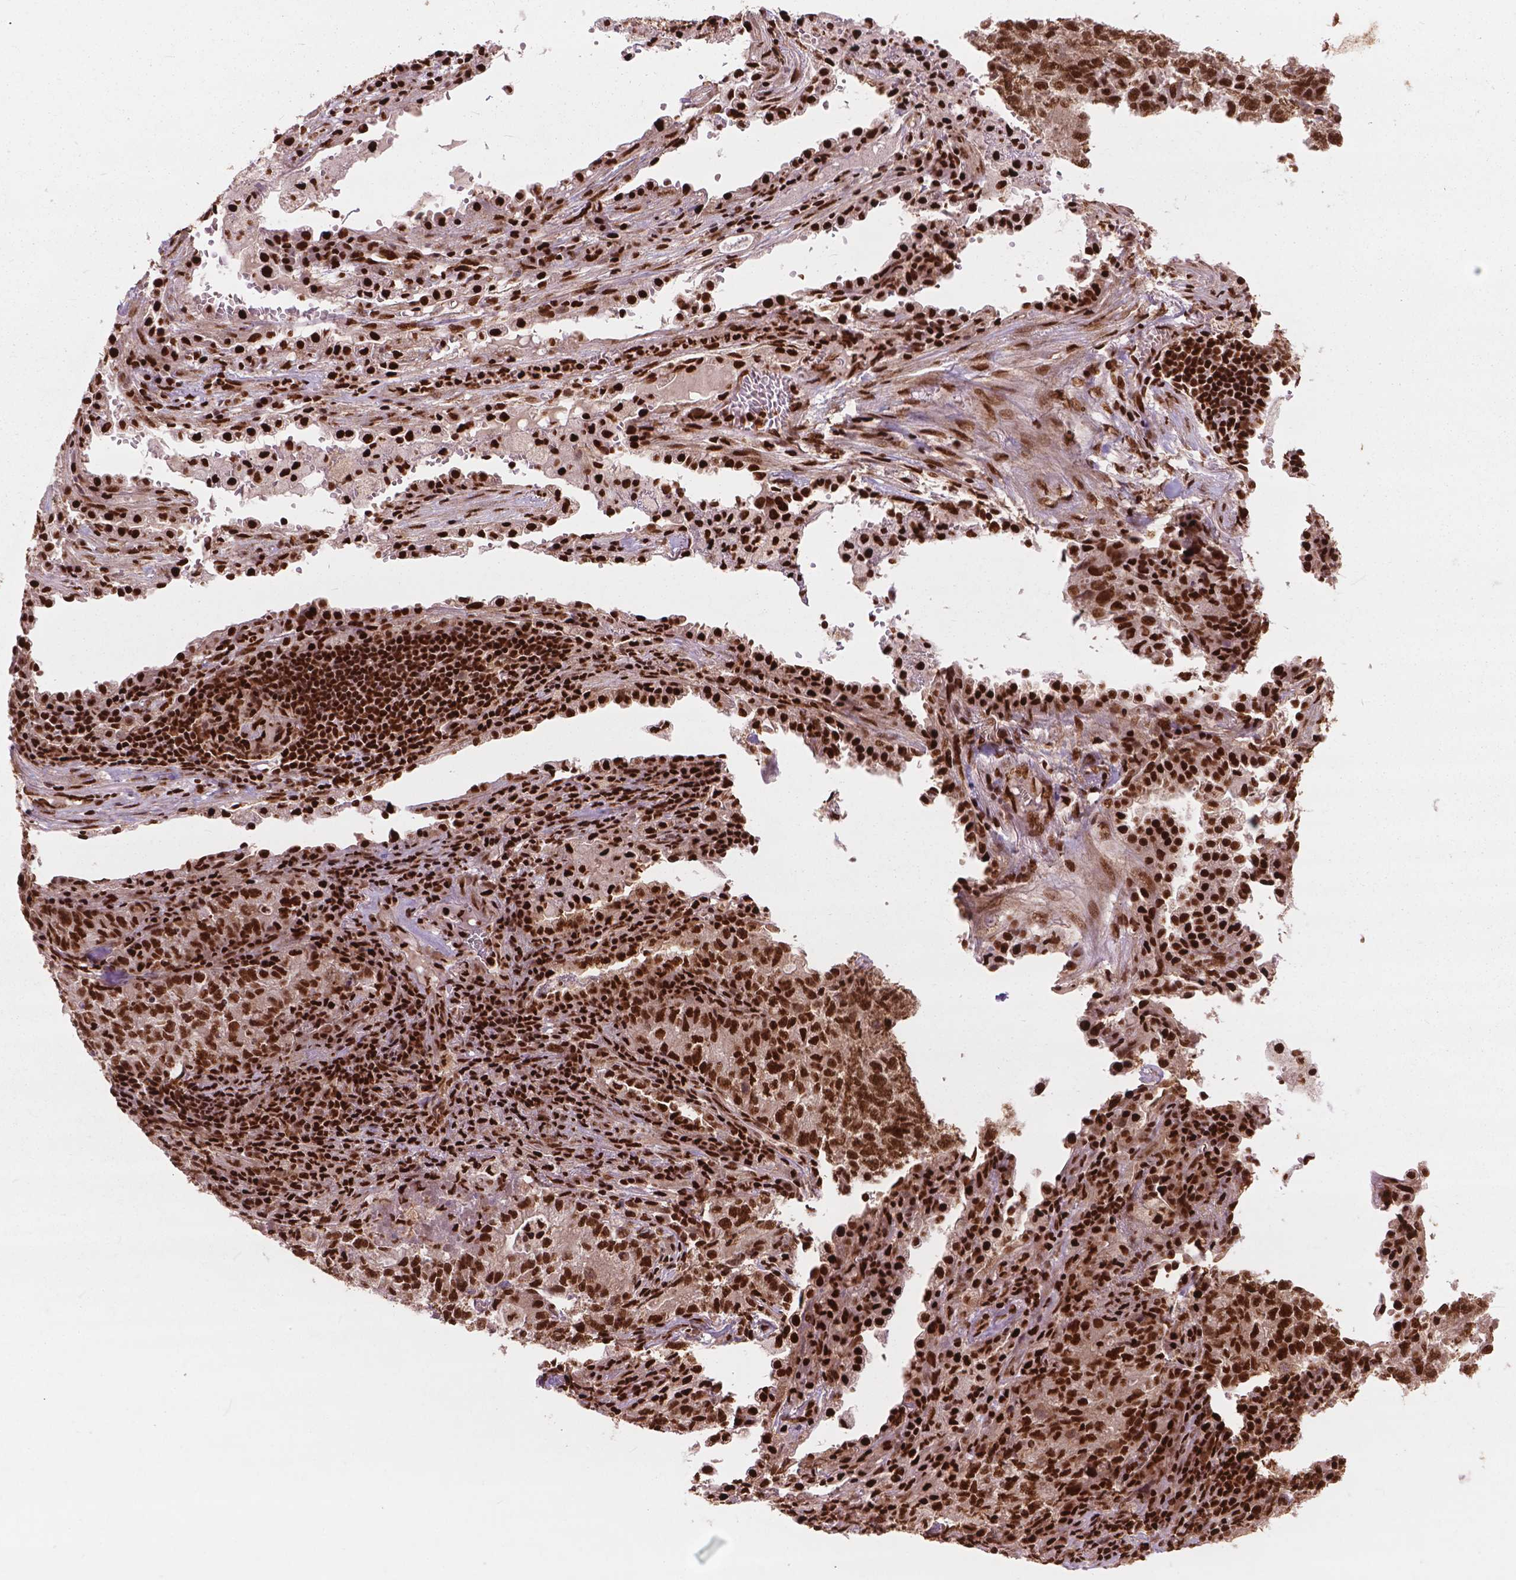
{"staining": {"intensity": "moderate", "quantity": ">75%", "location": "nuclear"}, "tissue": "lung cancer", "cell_type": "Tumor cells", "image_type": "cancer", "snomed": [{"axis": "morphology", "description": "Adenocarcinoma, NOS"}, {"axis": "topography", "description": "Lung"}], "caption": "Lung cancer (adenocarcinoma) stained with a brown dye demonstrates moderate nuclear positive expression in approximately >75% of tumor cells.", "gene": "ANP32B", "patient": {"sex": "male", "age": 57}}